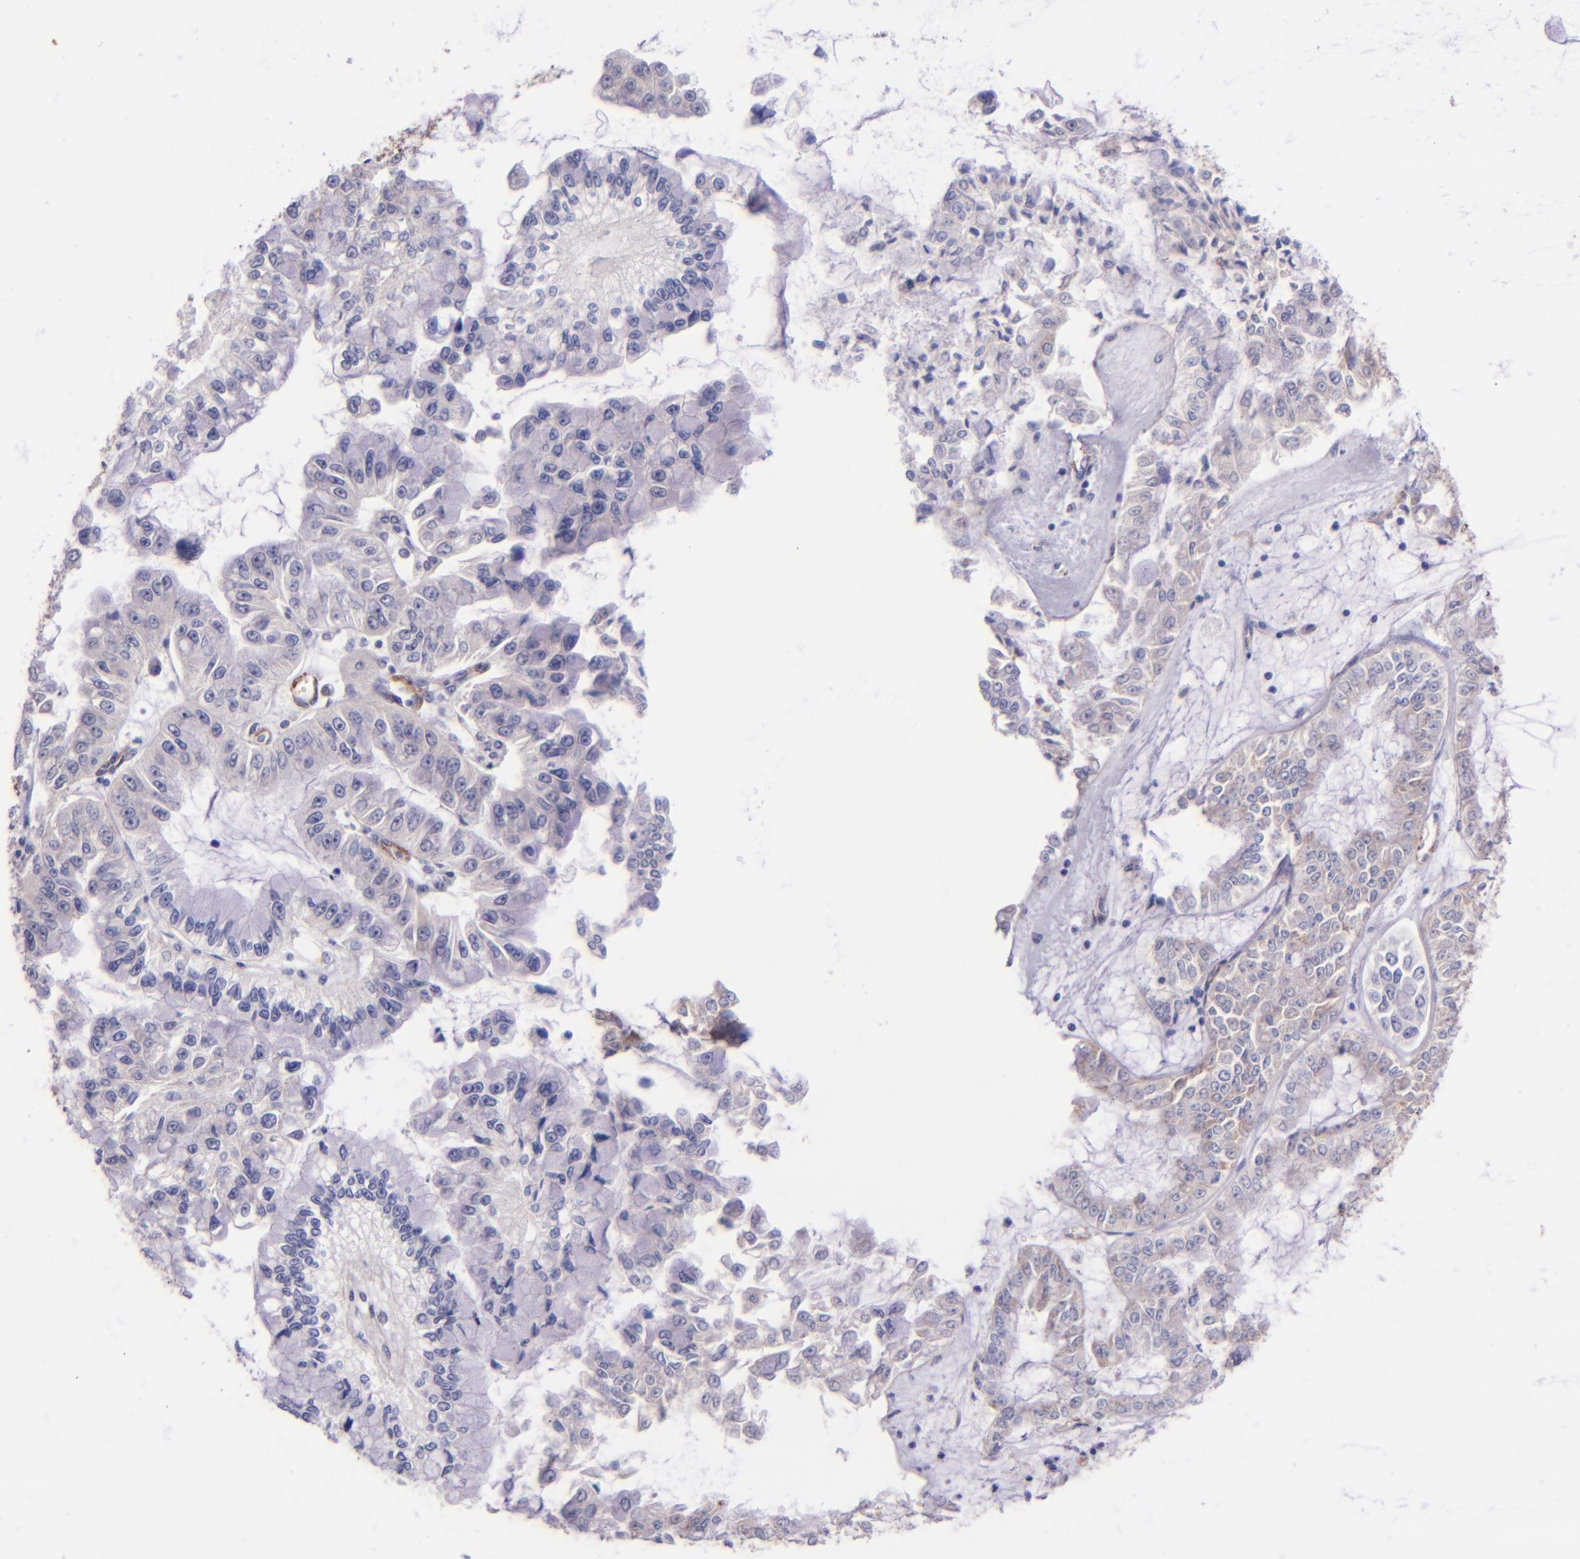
{"staining": {"intensity": "moderate", "quantity": "25%-75%", "location": "cytoplasmic/membranous"}, "tissue": "liver cancer", "cell_type": "Tumor cells", "image_type": "cancer", "snomed": [{"axis": "morphology", "description": "Cholangiocarcinoma"}, {"axis": "topography", "description": "Liver"}], "caption": "Immunohistochemistry micrograph of neoplastic tissue: human liver cancer stained using immunohistochemistry displays medium levels of moderate protein expression localized specifically in the cytoplasmic/membranous of tumor cells, appearing as a cytoplasmic/membranous brown color.", "gene": "IDH3G", "patient": {"sex": "female", "age": 79}}